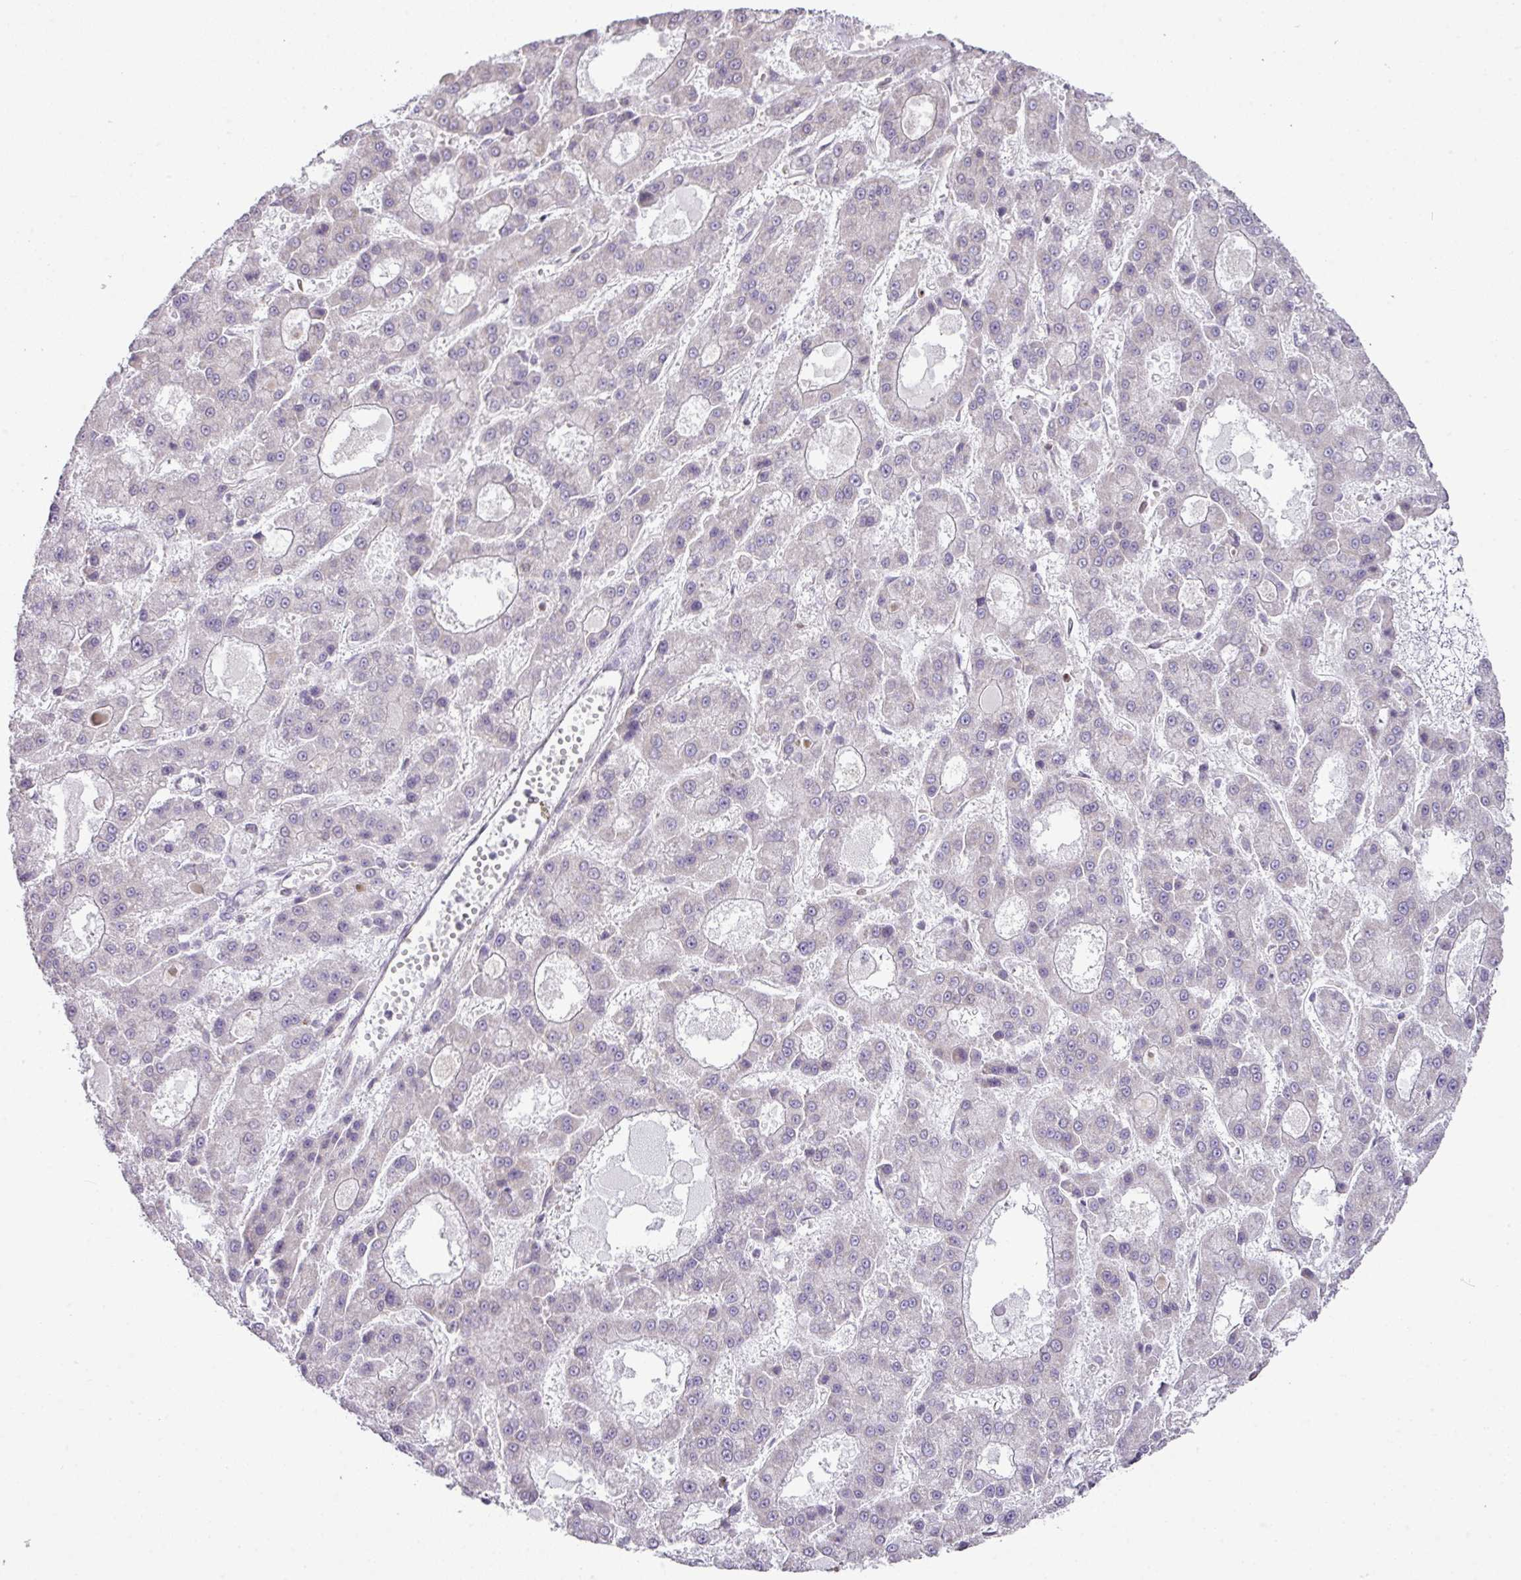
{"staining": {"intensity": "negative", "quantity": "none", "location": "none"}, "tissue": "liver cancer", "cell_type": "Tumor cells", "image_type": "cancer", "snomed": [{"axis": "morphology", "description": "Carcinoma, Hepatocellular, NOS"}, {"axis": "topography", "description": "Liver"}], "caption": "The immunohistochemistry image has no significant positivity in tumor cells of liver cancer tissue.", "gene": "FAM32A", "patient": {"sex": "male", "age": 70}}